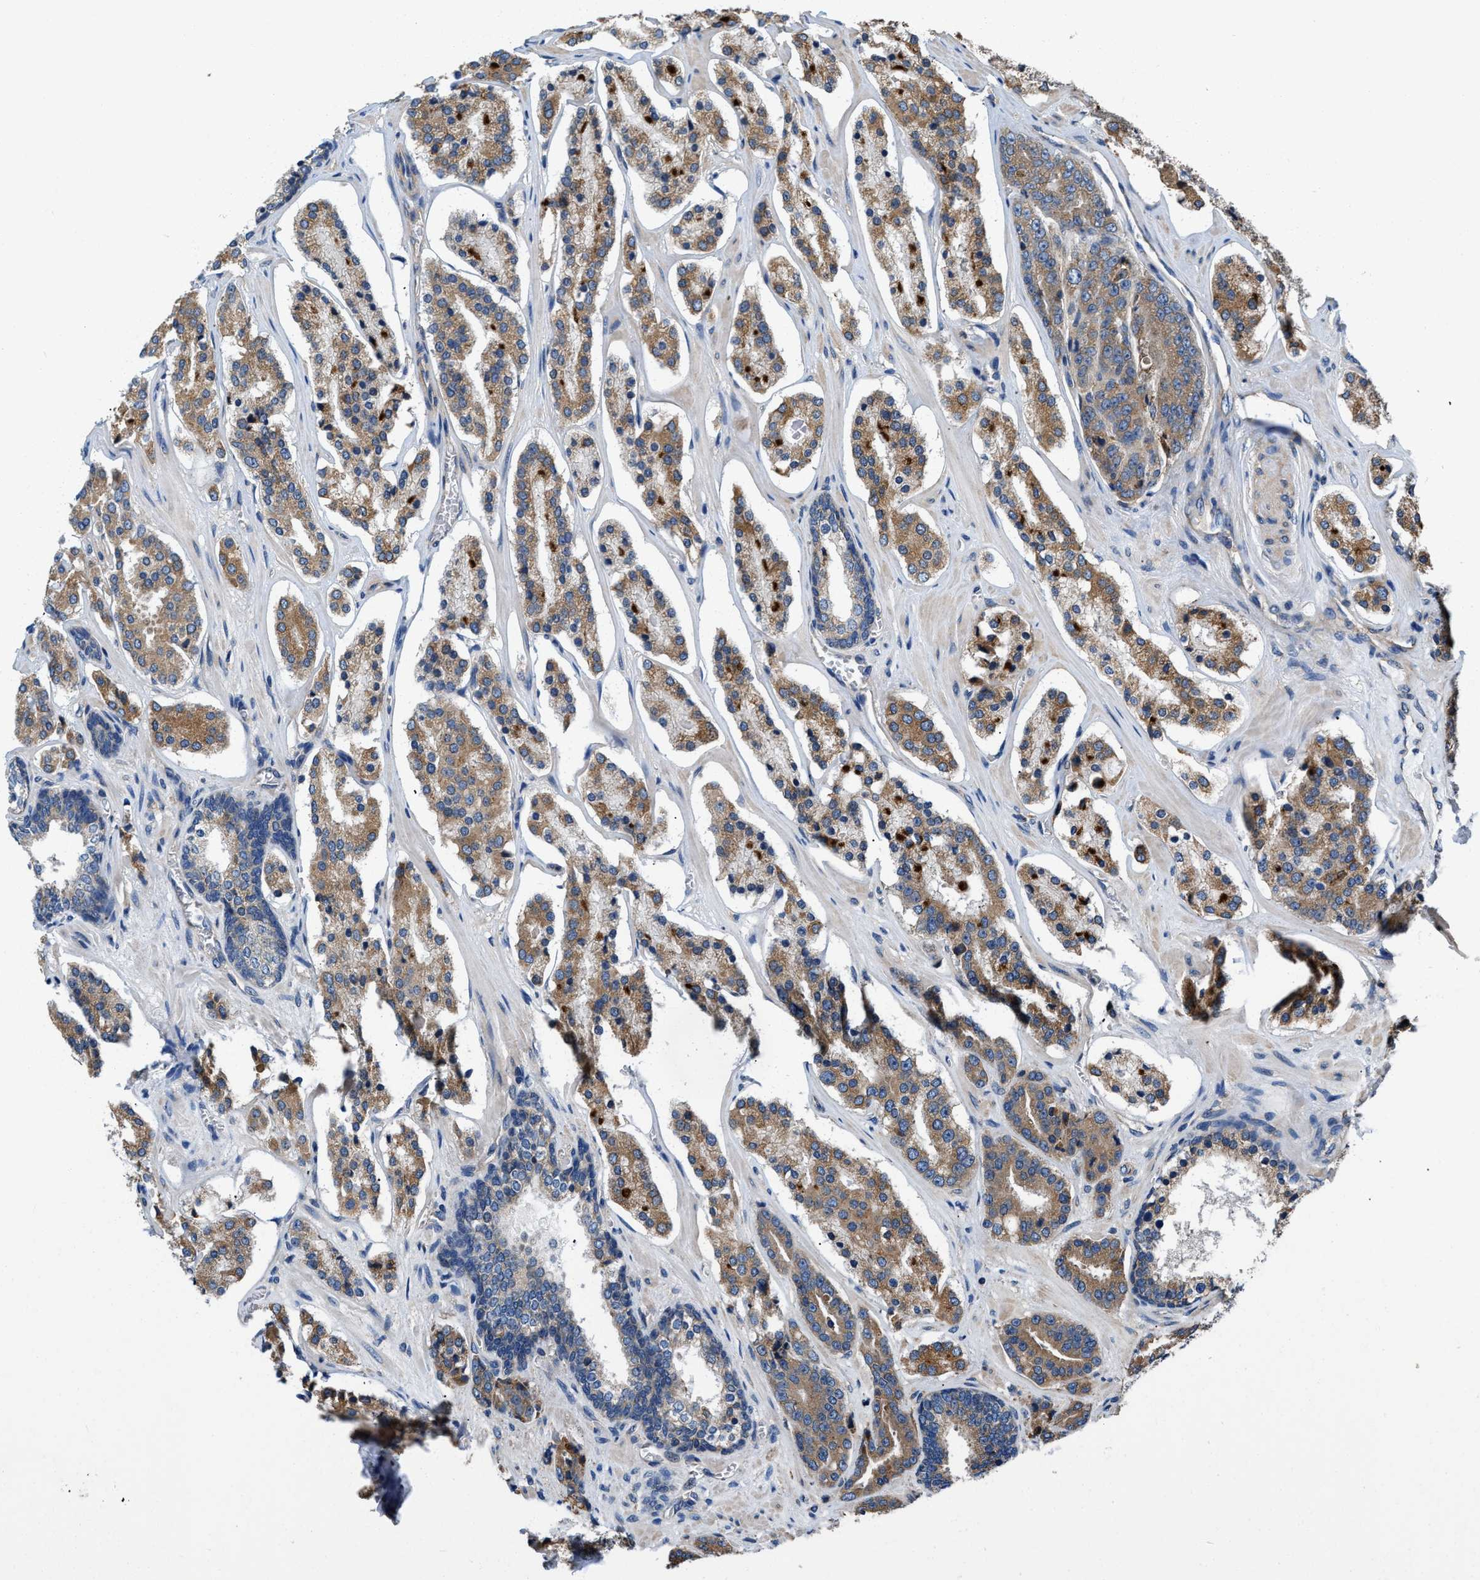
{"staining": {"intensity": "moderate", "quantity": ">75%", "location": "cytoplasmic/membranous"}, "tissue": "prostate cancer", "cell_type": "Tumor cells", "image_type": "cancer", "snomed": [{"axis": "morphology", "description": "Adenocarcinoma, High grade"}, {"axis": "topography", "description": "Prostate"}], "caption": "The micrograph reveals immunohistochemical staining of high-grade adenocarcinoma (prostate). There is moderate cytoplasmic/membranous expression is appreciated in approximately >75% of tumor cells.", "gene": "CEP128", "patient": {"sex": "male", "age": 60}}